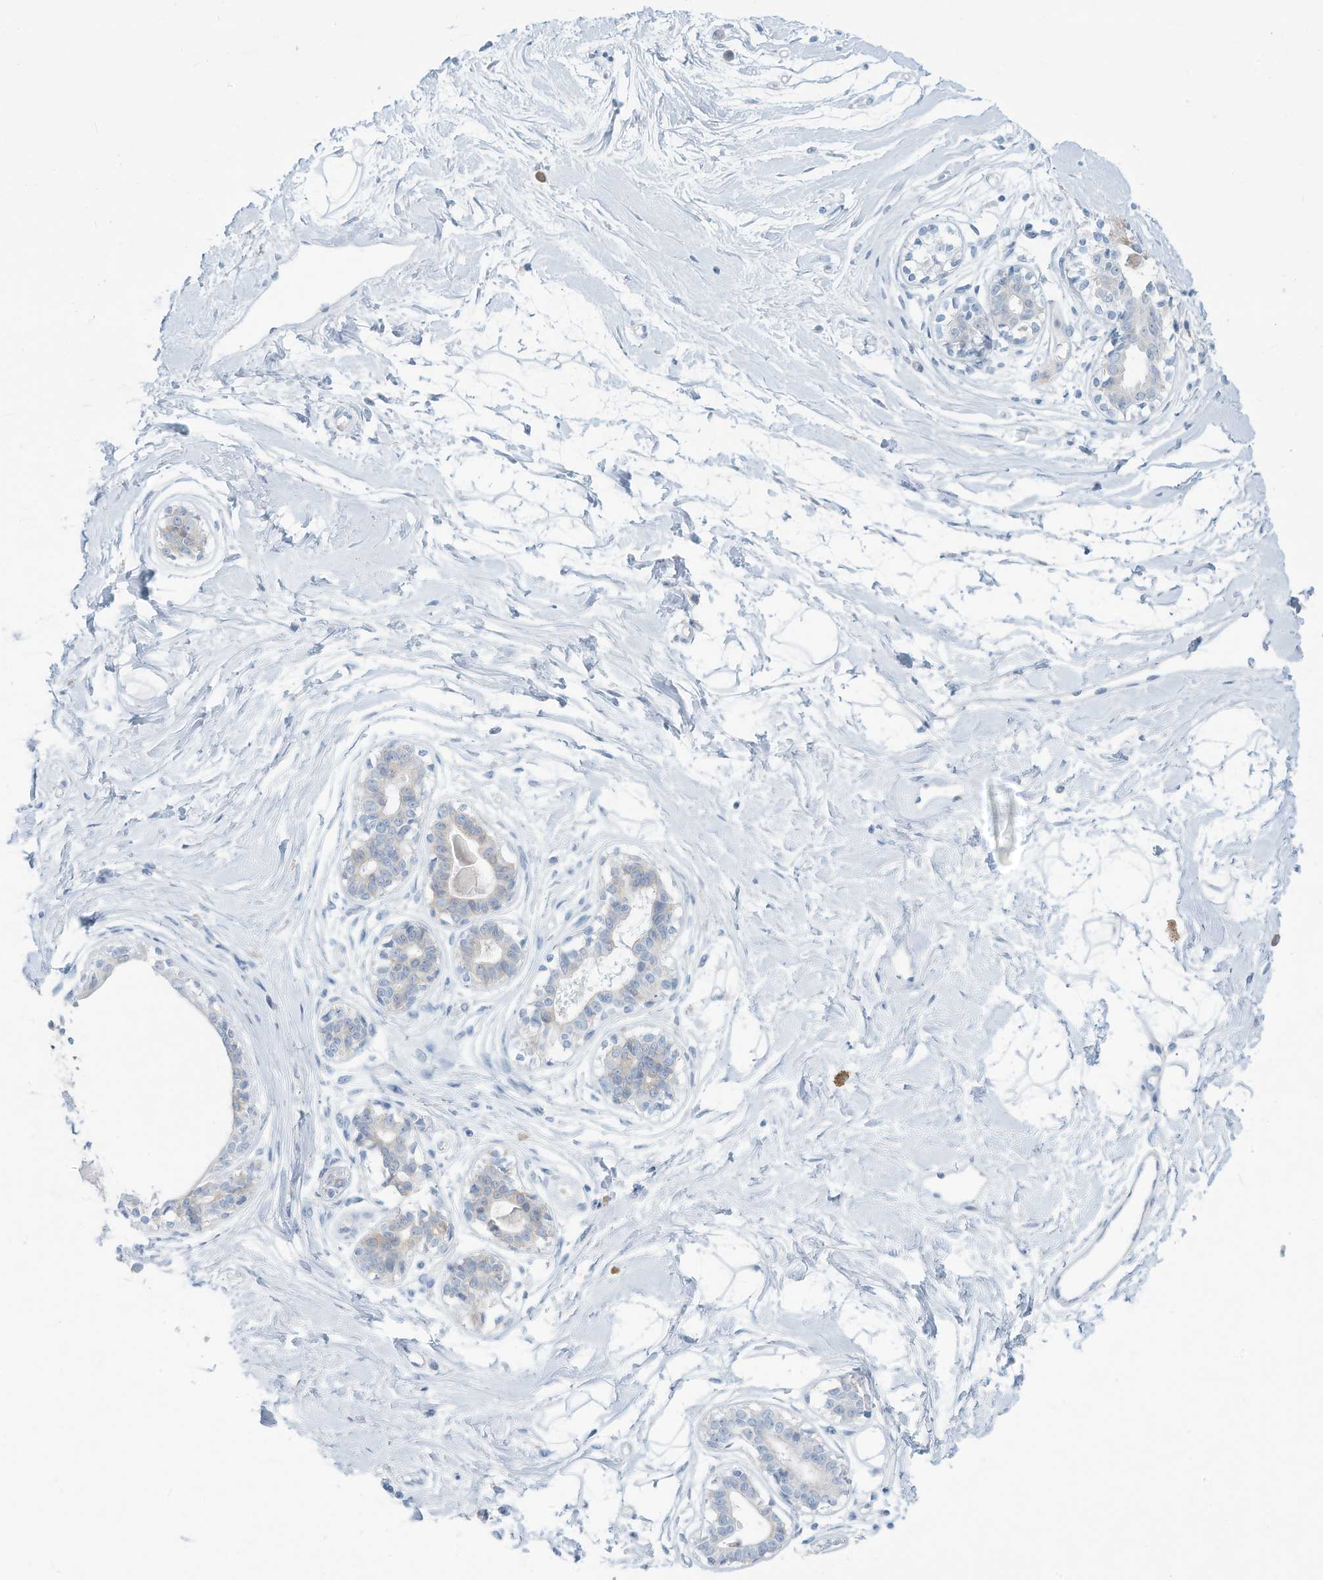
{"staining": {"intensity": "negative", "quantity": "none", "location": "none"}, "tissue": "breast", "cell_type": "Adipocytes", "image_type": "normal", "snomed": [{"axis": "morphology", "description": "Normal tissue, NOS"}, {"axis": "topography", "description": "Breast"}], "caption": "Photomicrograph shows no protein positivity in adipocytes of normal breast.", "gene": "ERI2", "patient": {"sex": "female", "age": 45}}